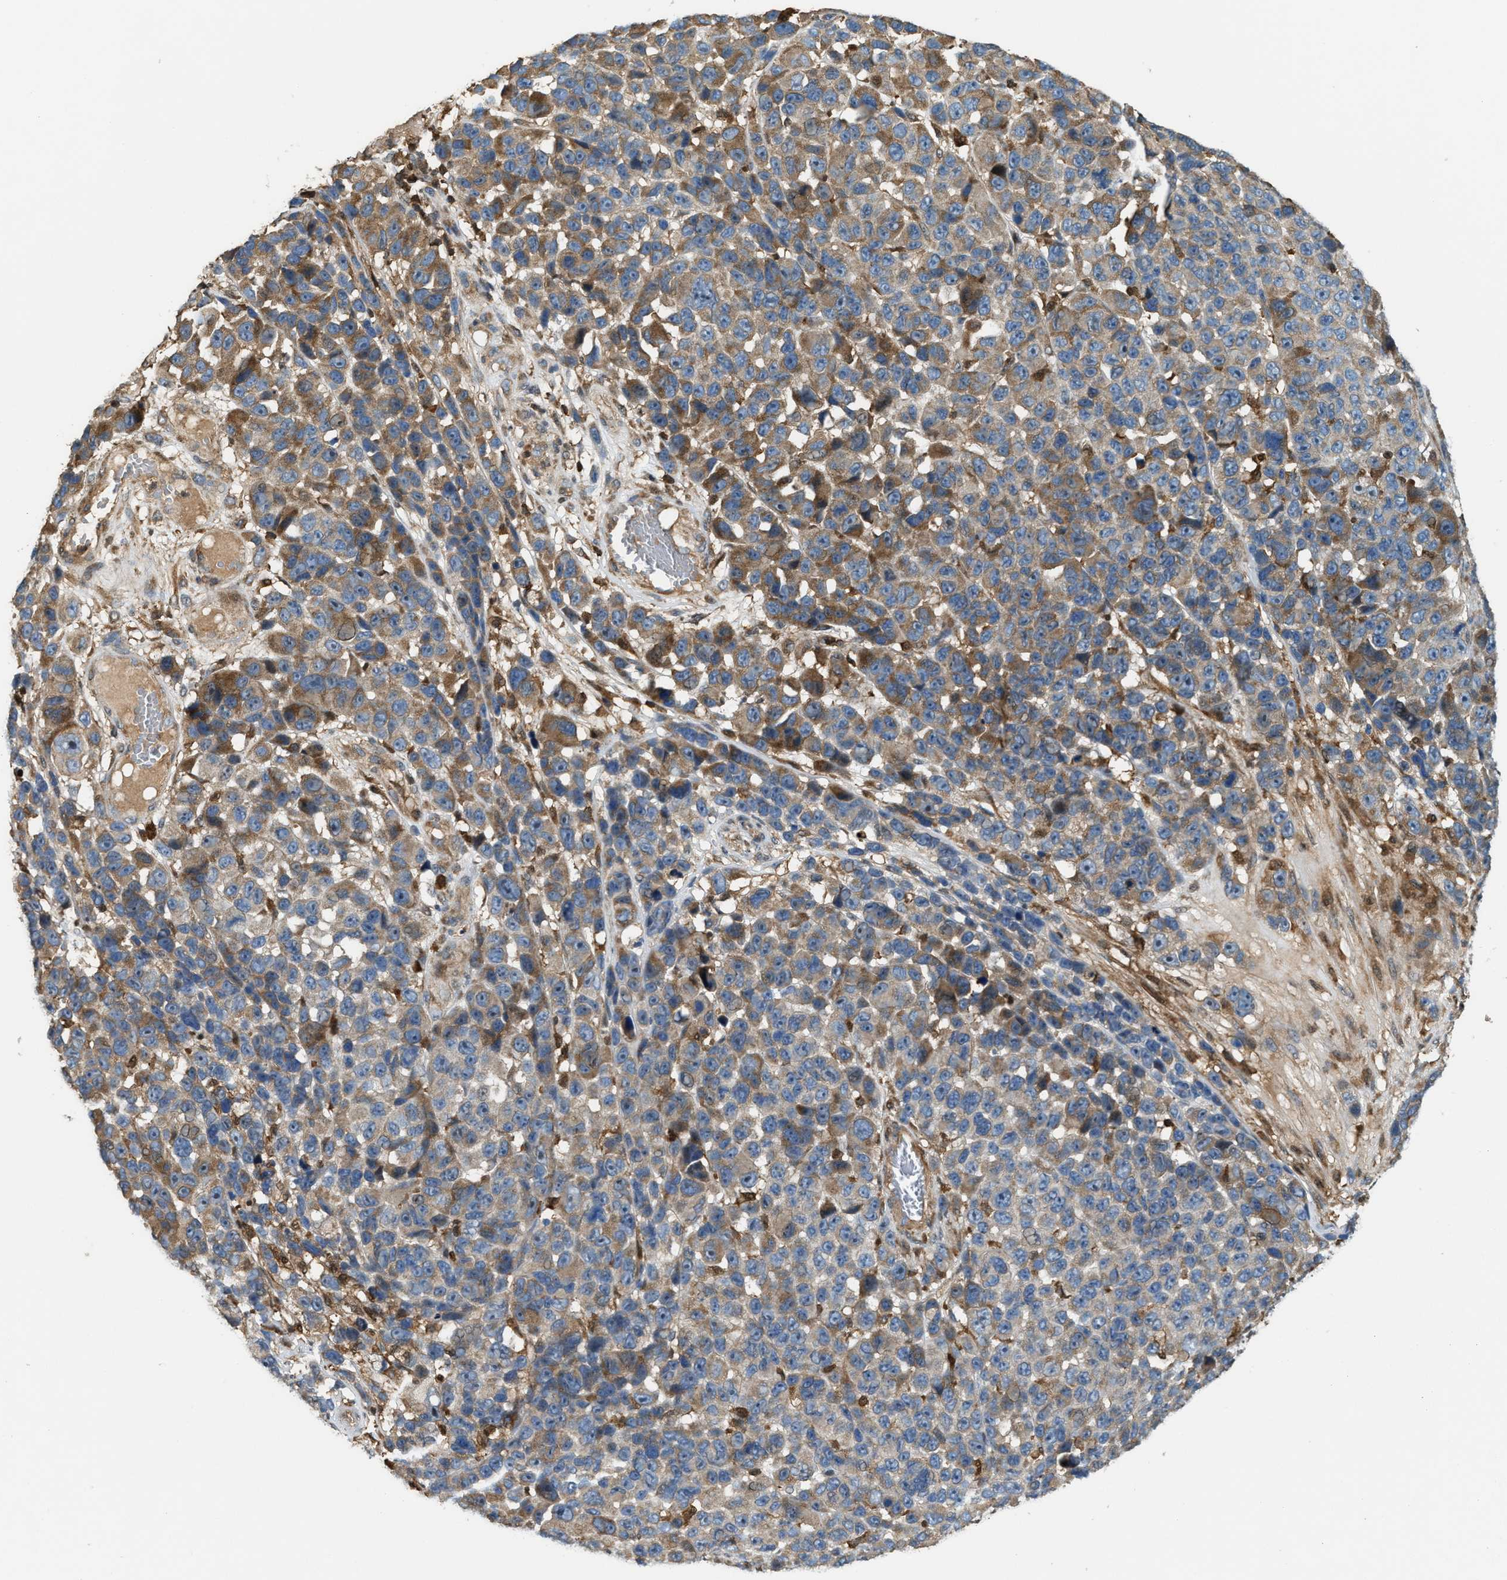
{"staining": {"intensity": "moderate", "quantity": "<25%", "location": "cytoplasmic/membranous"}, "tissue": "melanoma", "cell_type": "Tumor cells", "image_type": "cancer", "snomed": [{"axis": "morphology", "description": "Malignant melanoma, NOS"}, {"axis": "topography", "description": "Skin"}], "caption": "DAB immunohistochemical staining of melanoma displays moderate cytoplasmic/membranous protein expression in approximately <25% of tumor cells.", "gene": "SERPINB5", "patient": {"sex": "male", "age": 53}}